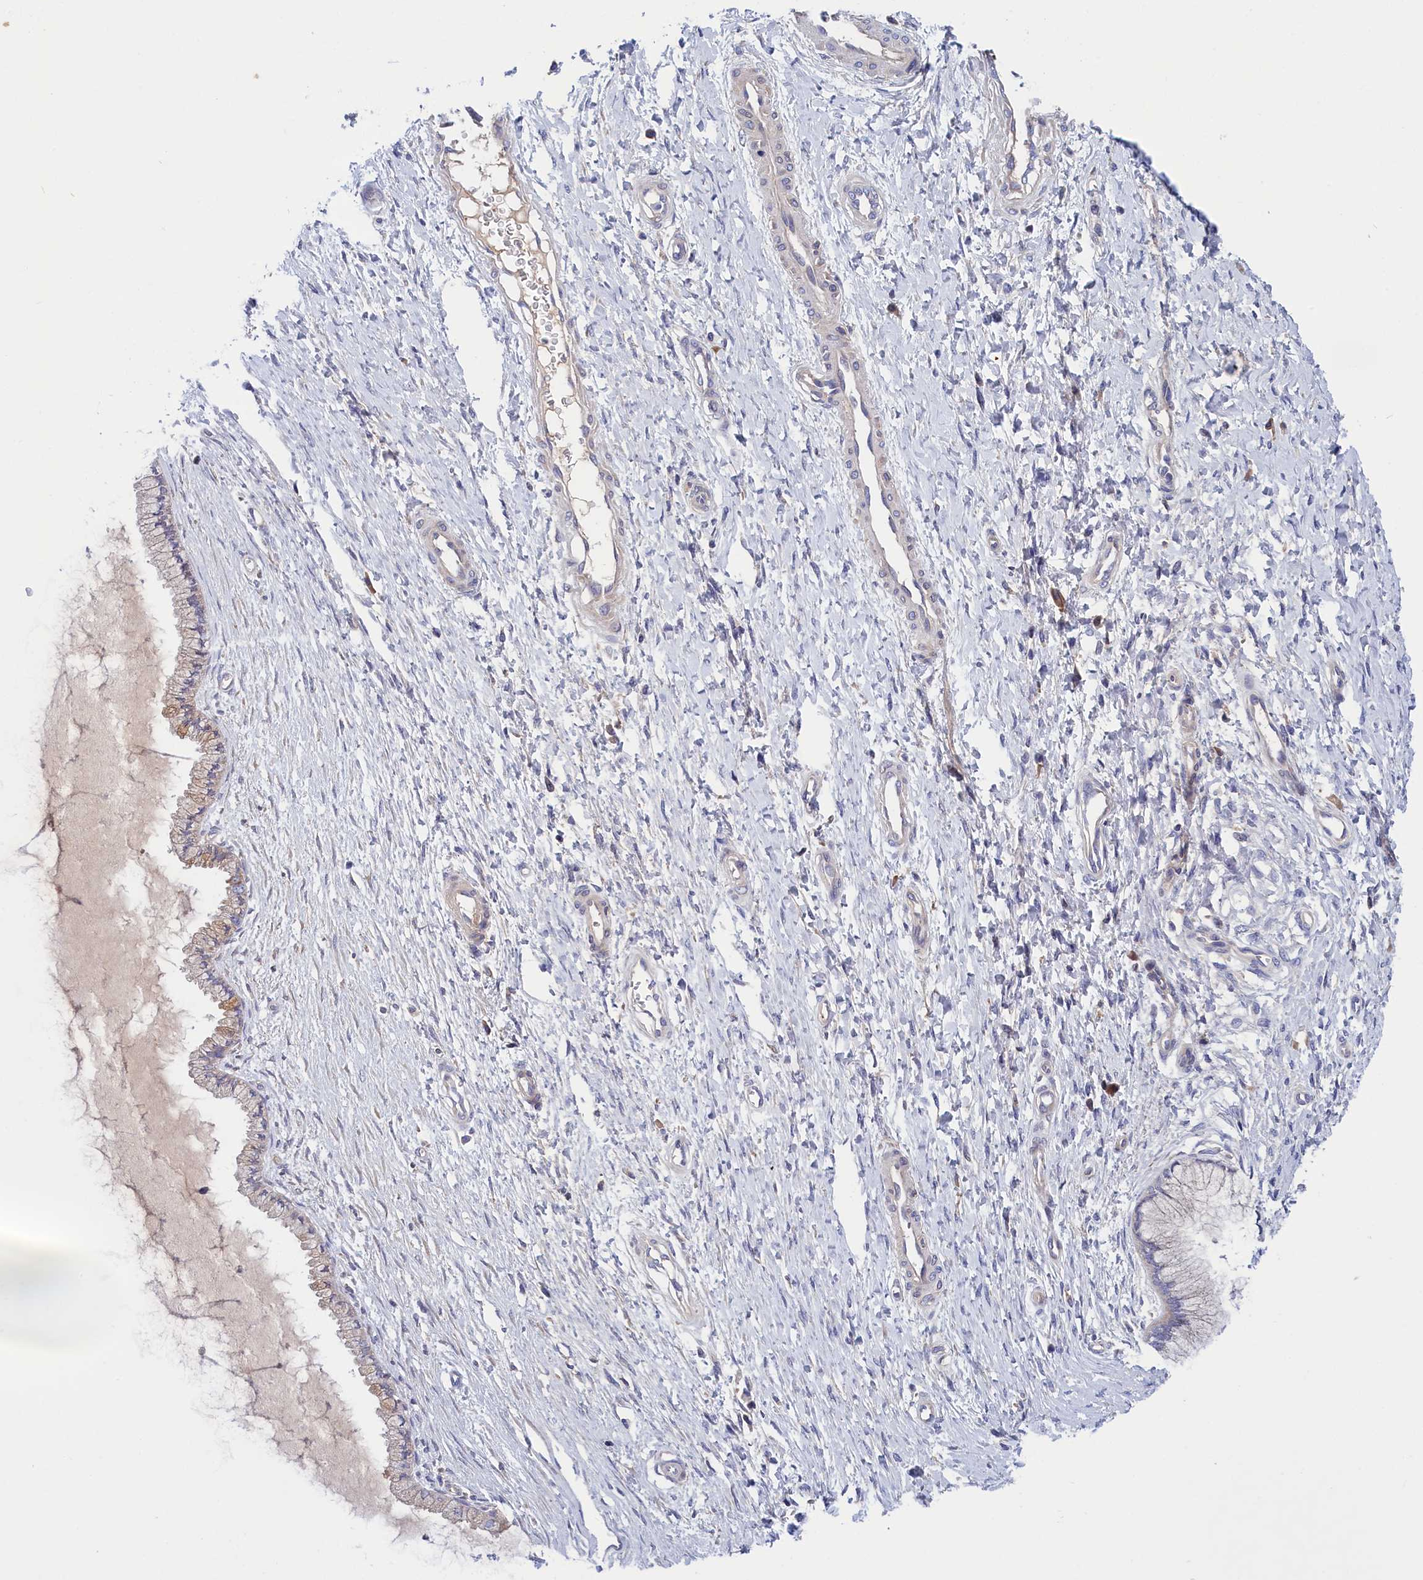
{"staining": {"intensity": "weak", "quantity": "<25%", "location": "cytoplasmic/membranous"}, "tissue": "cervix", "cell_type": "Glandular cells", "image_type": "normal", "snomed": [{"axis": "morphology", "description": "Normal tissue, NOS"}, {"axis": "topography", "description": "Cervix"}], "caption": "A micrograph of human cervix is negative for staining in glandular cells. (Brightfield microscopy of DAB (3,3'-diaminobenzidine) immunohistochemistry (IHC) at high magnification).", "gene": "CRACD", "patient": {"sex": "female", "age": 55}}